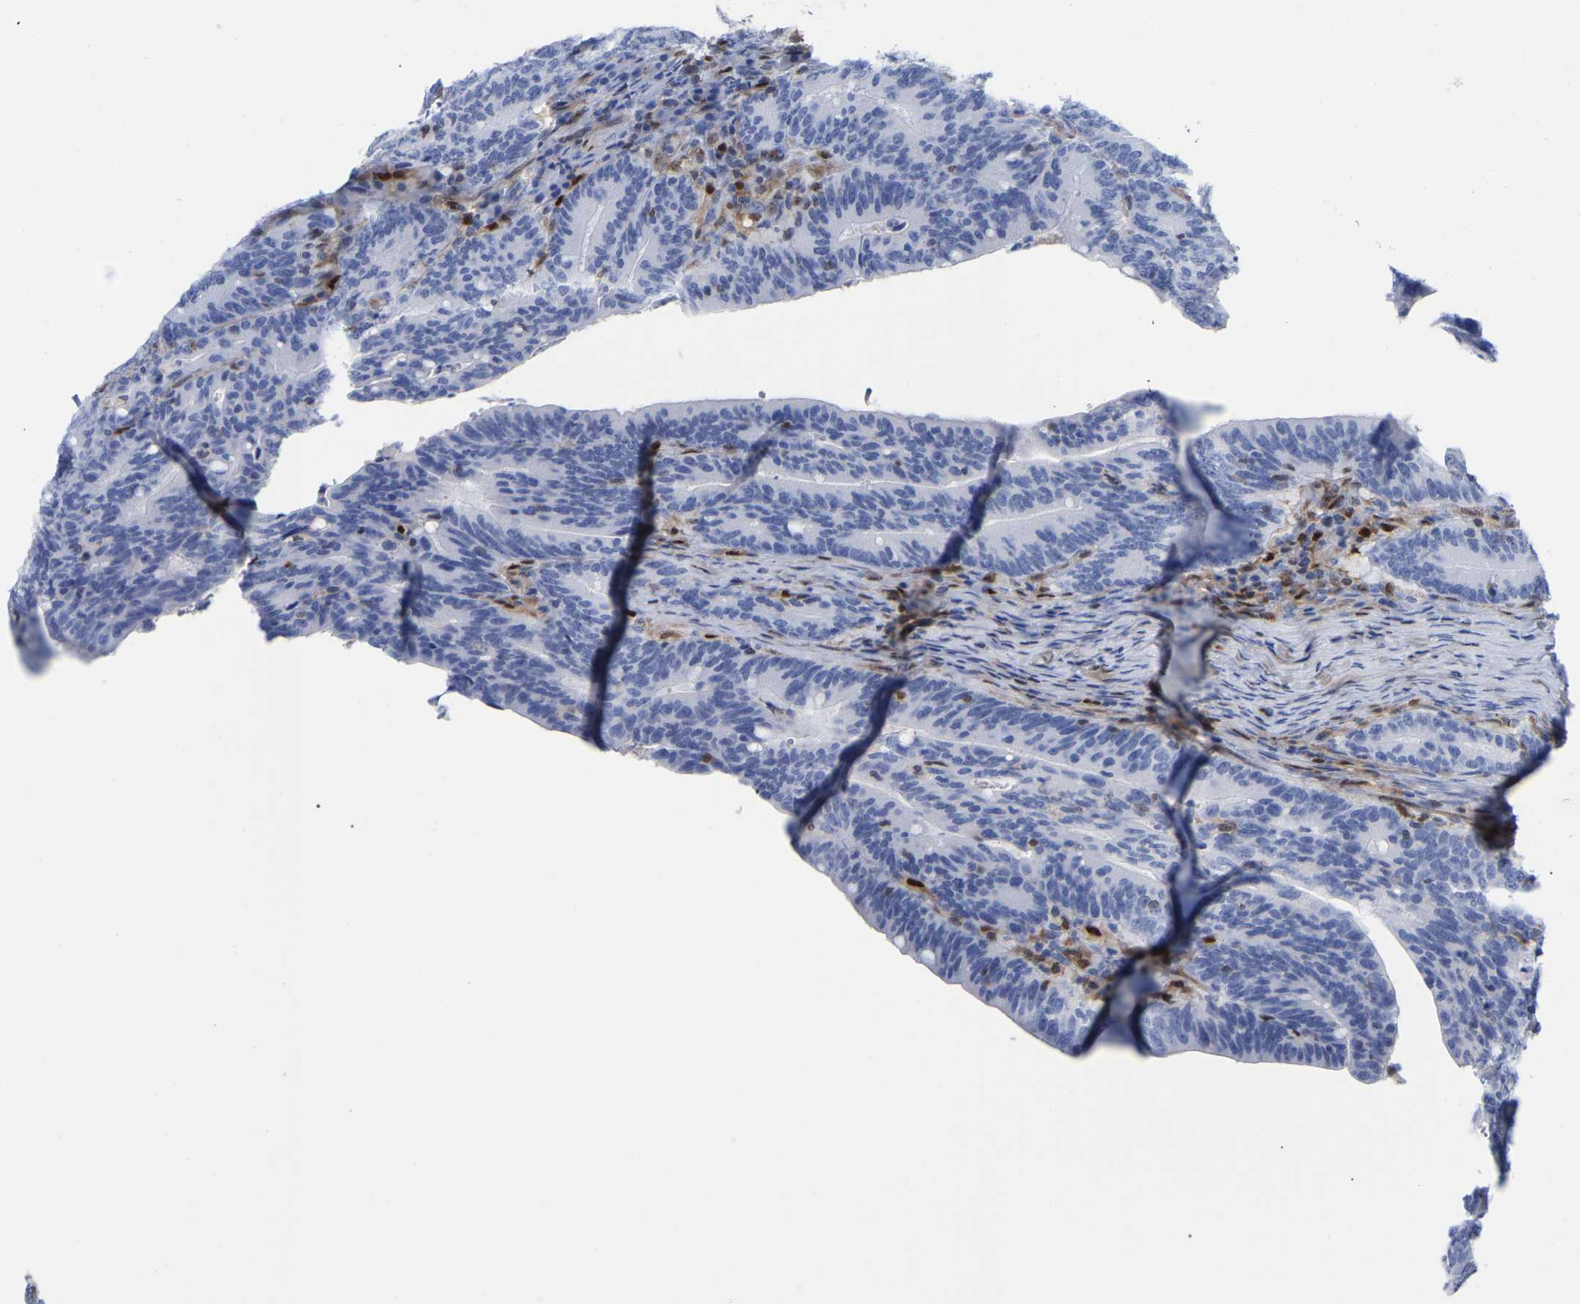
{"staining": {"intensity": "negative", "quantity": "none", "location": "none"}, "tissue": "colorectal cancer", "cell_type": "Tumor cells", "image_type": "cancer", "snomed": [{"axis": "morphology", "description": "Adenocarcinoma, NOS"}, {"axis": "topography", "description": "Colon"}], "caption": "A high-resolution photomicrograph shows immunohistochemistry staining of colorectal cancer (adenocarcinoma), which displays no significant expression in tumor cells.", "gene": "GIMAP4", "patient": {"sex": "female", "age": 66}}